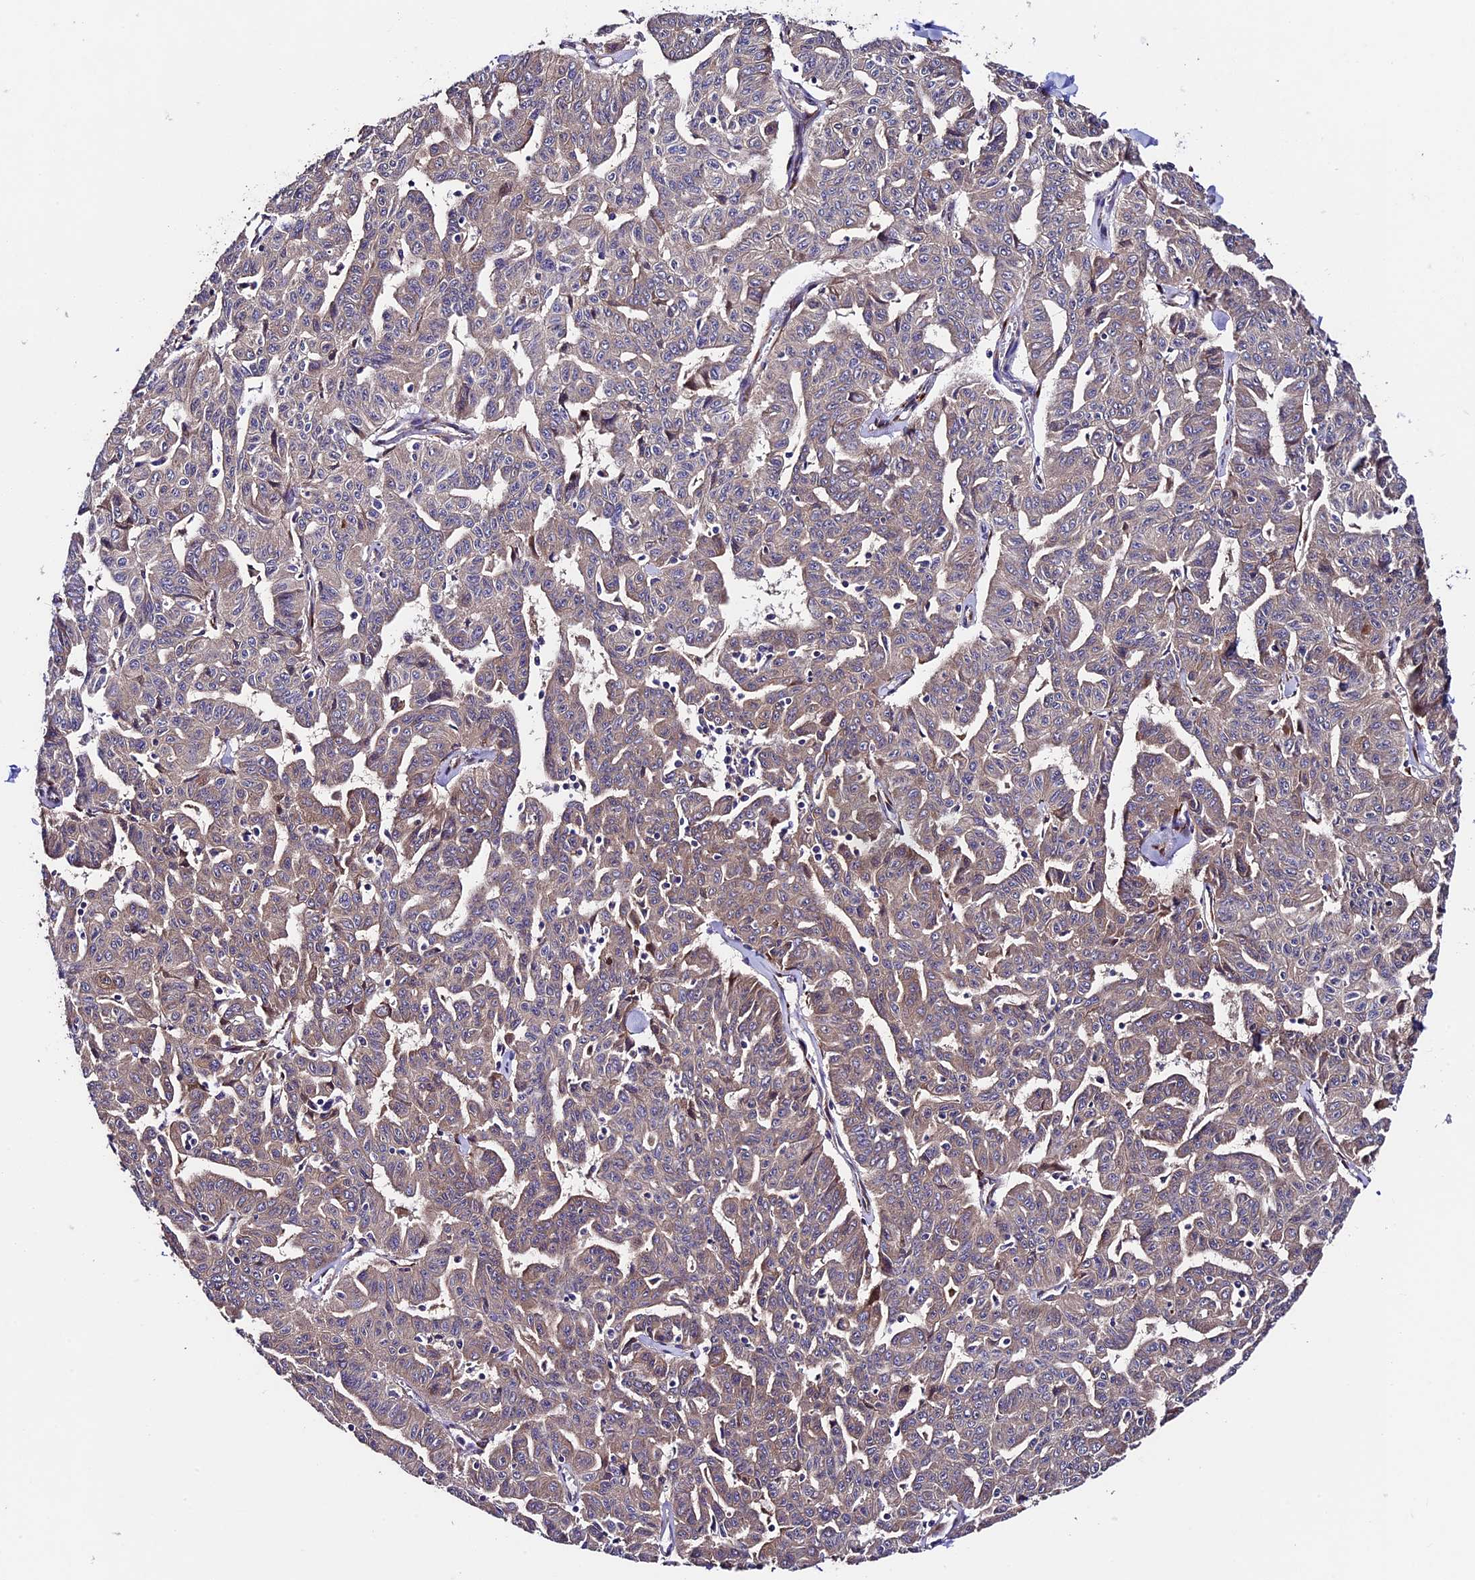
{"staining": {"intensity": "weak", "quantity": "25%-75%", "location": "cytoplasmic/membranous"}, "tissue": "liver cancer", "cell_type": "Tumor cells", "image_type": "cancer", "snomed": [{"axis": "morphology", "description": "Cholangiocarcinoma"}, {"axis": "topography", "description": "Liver"}], "caption": "IHC image of liver cancer (cholangiocarcinoma) stained for a protein (brown), which demonstrates low levels of weak cytoplasmic/membranous positivity in approximately 25%-75% of tumor cells.", "gene": "LSM7", "patient": {"sex": "female", "age": 77}}